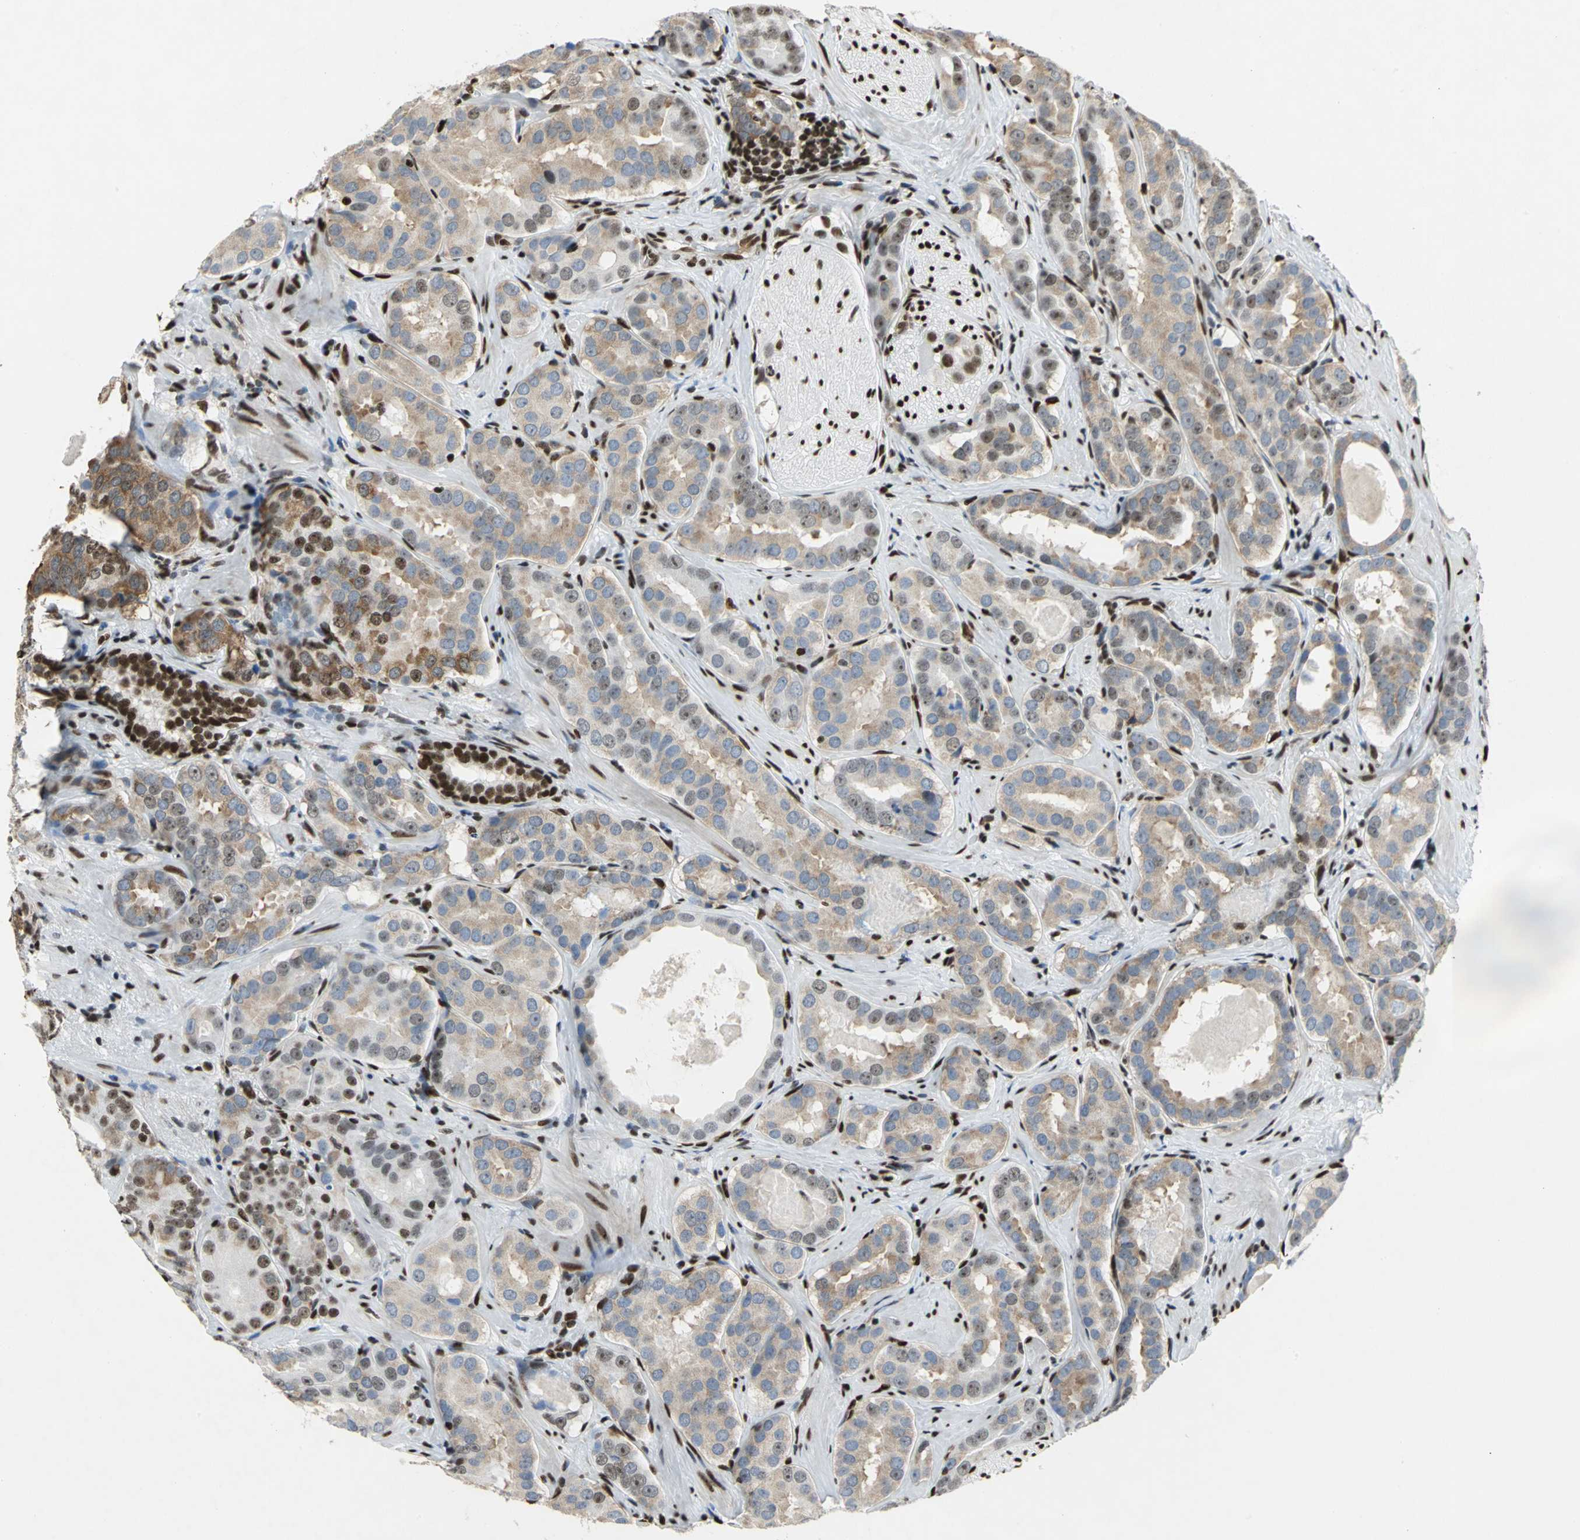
{"staining": {"intensity": "weak", "quantity": ">75%", "location": "cytoplasmic/membranous,nuclear"}, "tissue": "prostate cancer", "cell_type": "Tumor cells", "image_type": "cancer", "snomed": [{"axis": "morphology", "description": "Adenocarcinoma, Low grade"}, {"axis": "topography", "description": "Prostate"}], "caption": "Prostate cancer (low-grade adenocarcinoma) tissue shows weak cytoplasmic/membranous and nuclear expression in about >75% of tumor cells", "gene": "HMGB1", "patient": {"sex": "male", "age": 59}}